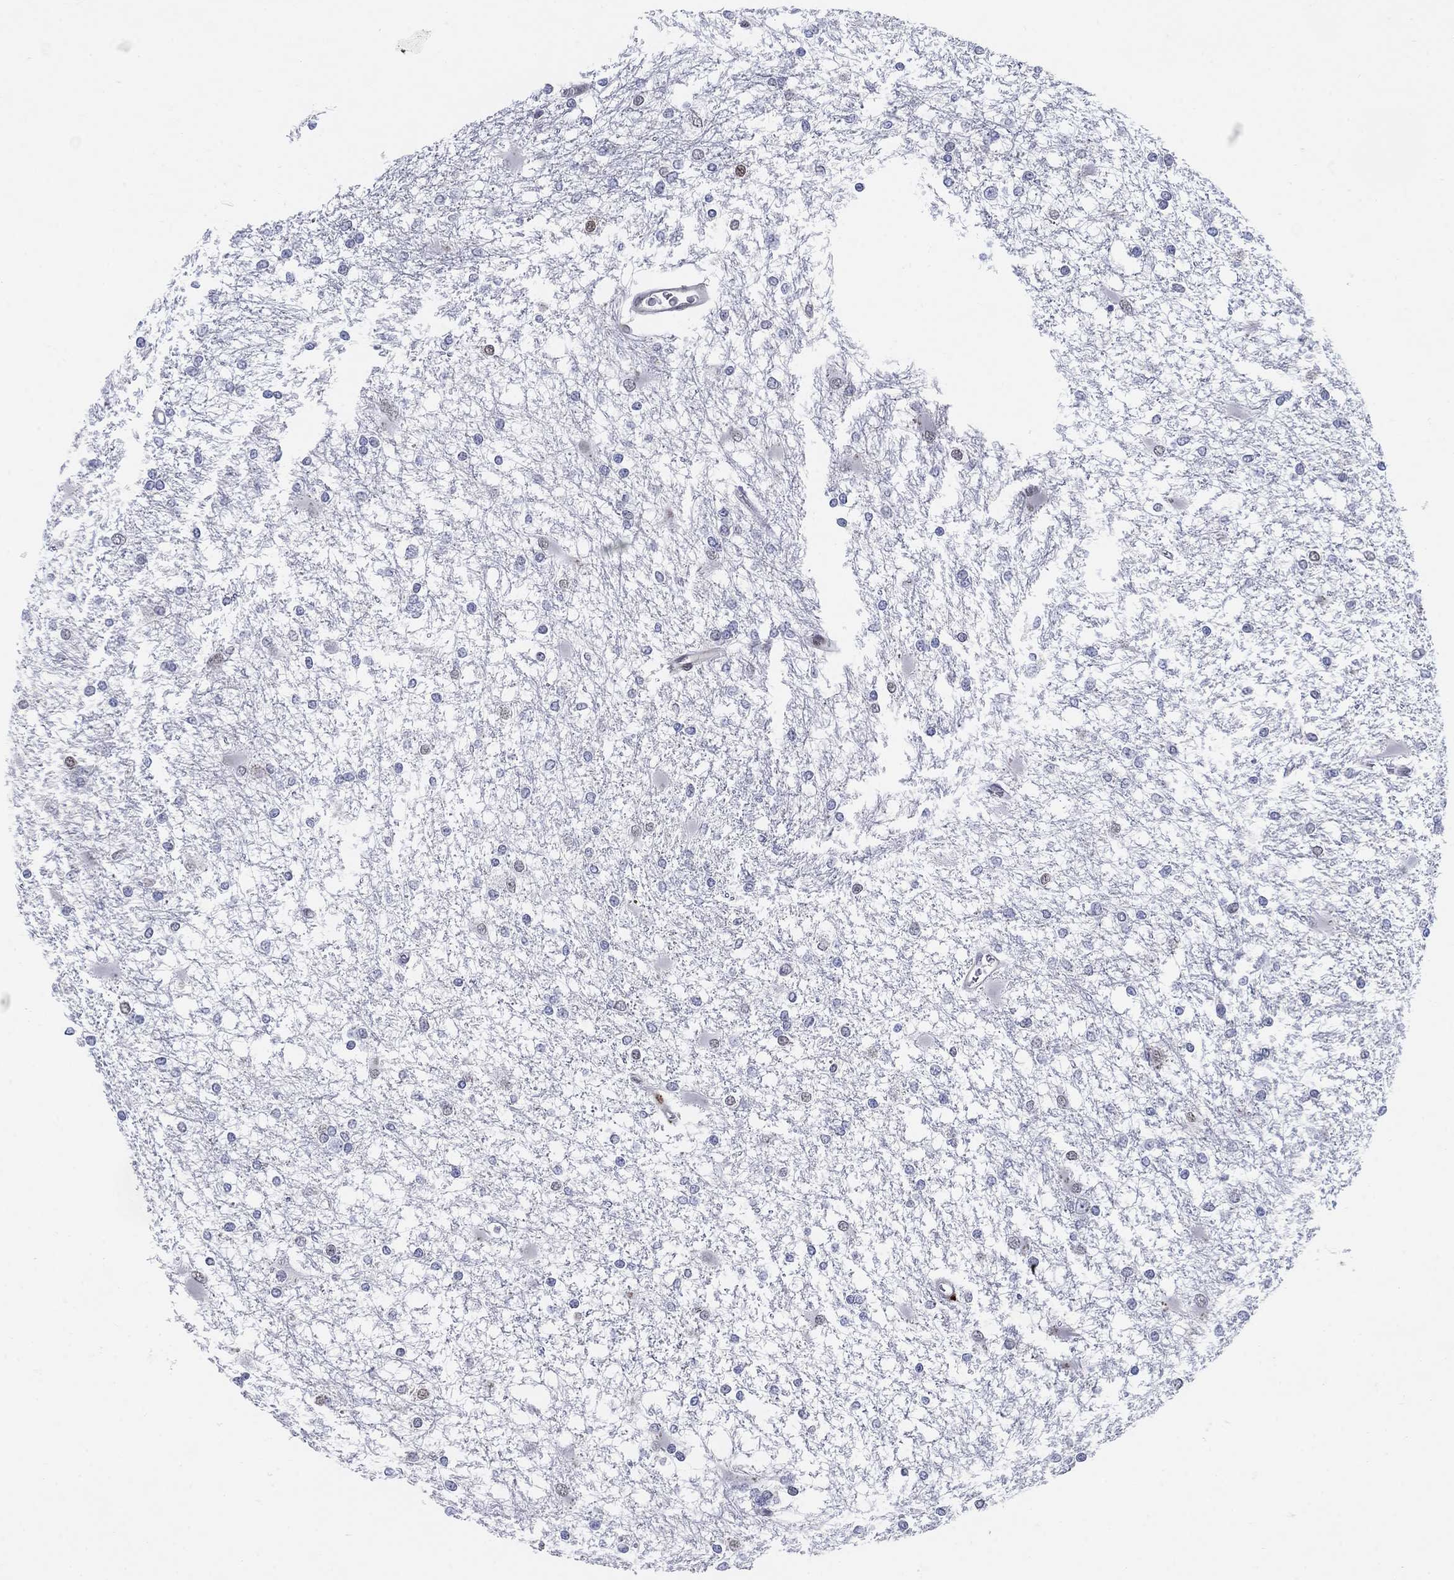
{"staining": {"intensity": "weak", "quantity": "<25%", "location": "nuclear"}, "tissue": "glioma", "cell_type": "Tumor cells", "image_type": "cancer", "snomed": [{"axis": "morphology", "description": "Glioma, malignant, High grade"}, {"axis": "topography", "description": "Cerebral cortex"}], "caption": "This is an IHC histopathology image of glioma. There is no positivity in tumor cells.", "gene": "CENPE", "patient": {"sex": "male", "age": 79}}